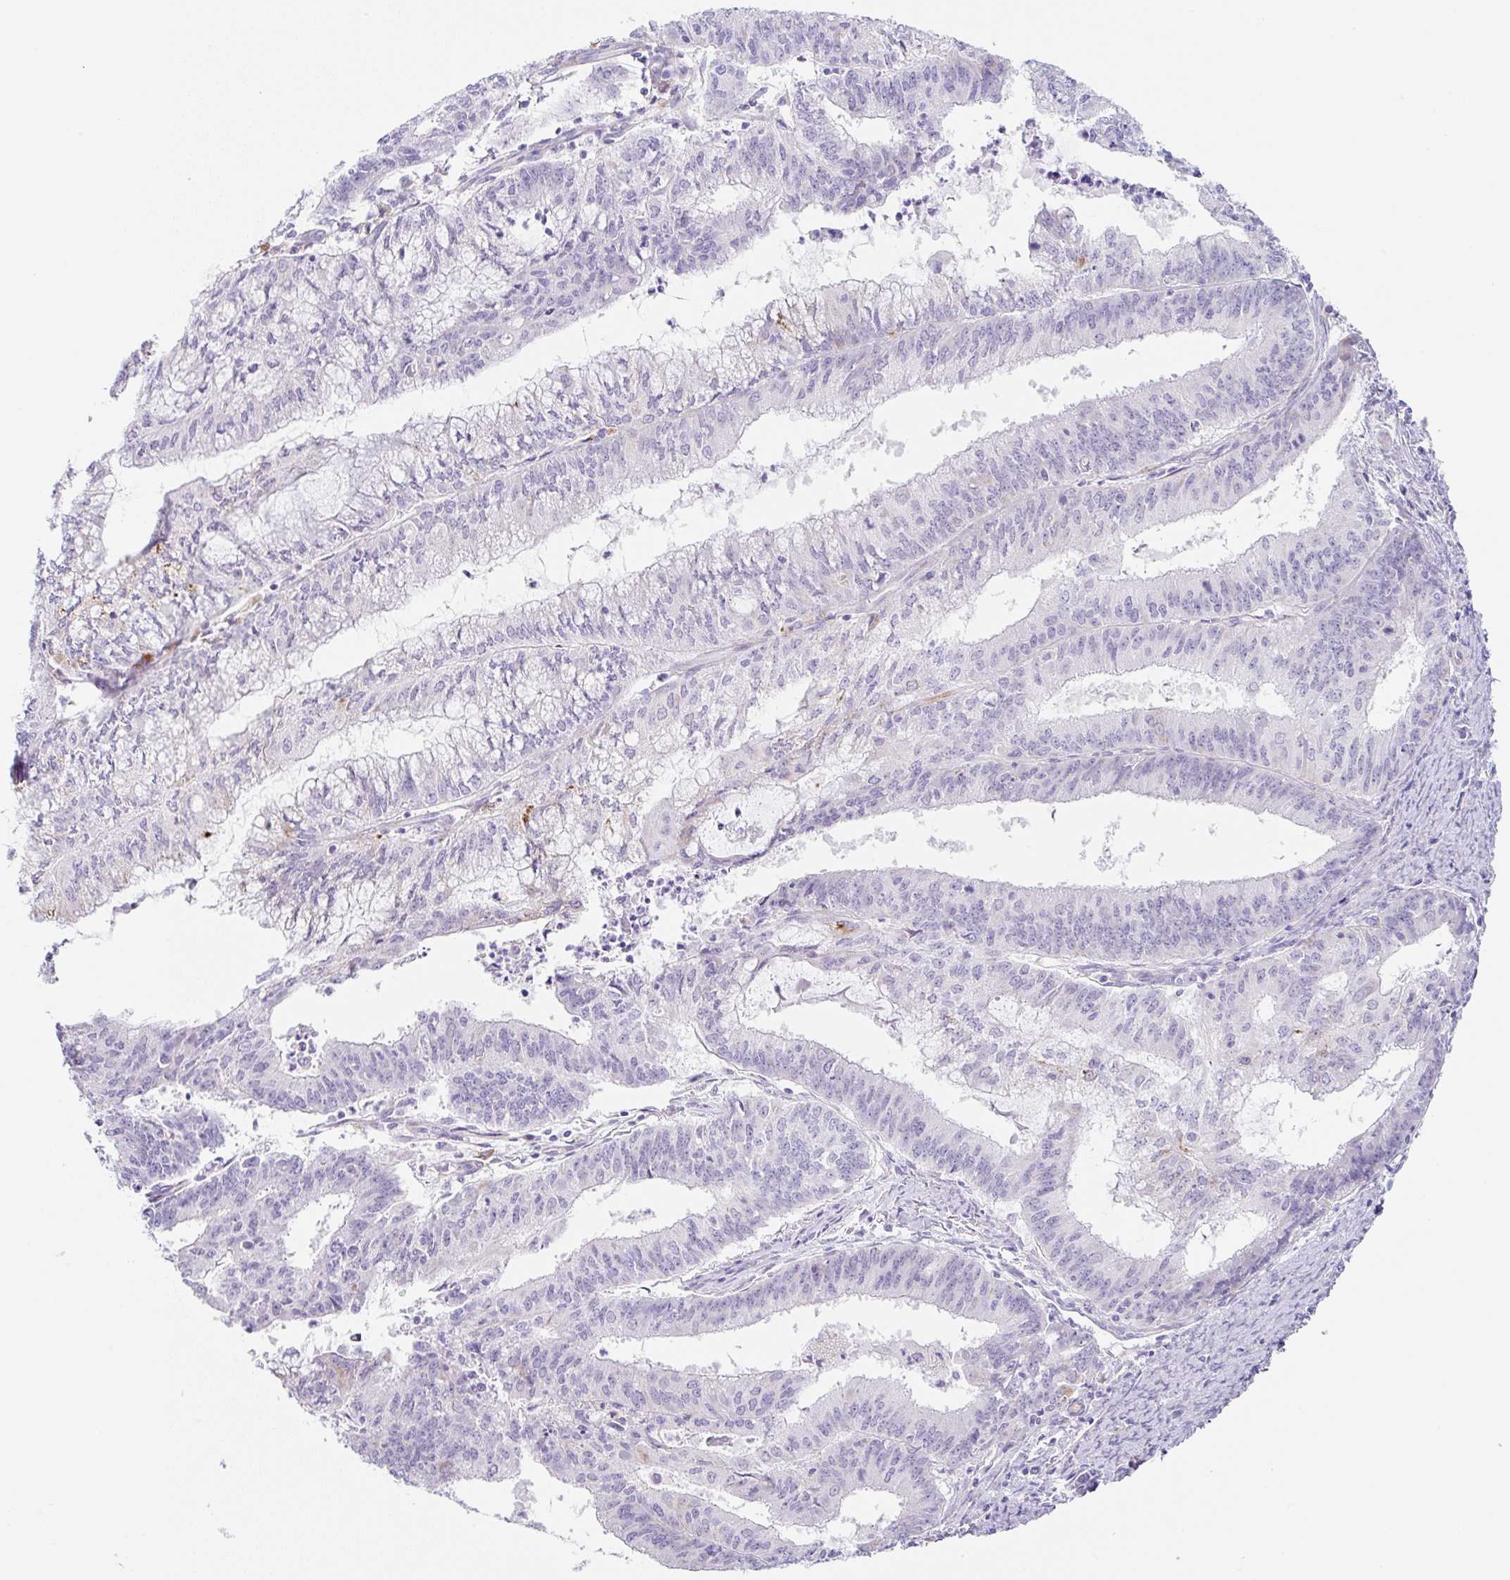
{"staining": {"intensity": "negative", "quantity": "none", "location": "none"}, "tissue": "endometrial cancer", "cell_type": "Tumor cells", "image_type": "cancer", "snomed": [{"axis": "morphology", "description": "Adenocarcinoma, NOS"}, {"axis": "topography", "description": "Endometrium"}], "caption": "A micrograph of adenocarcinoma (endometrial) stained for a protein exhibits no brown staining in tumor cells.", "gene": "DKK4", "patient": {"sex": "female", "age": 61}}